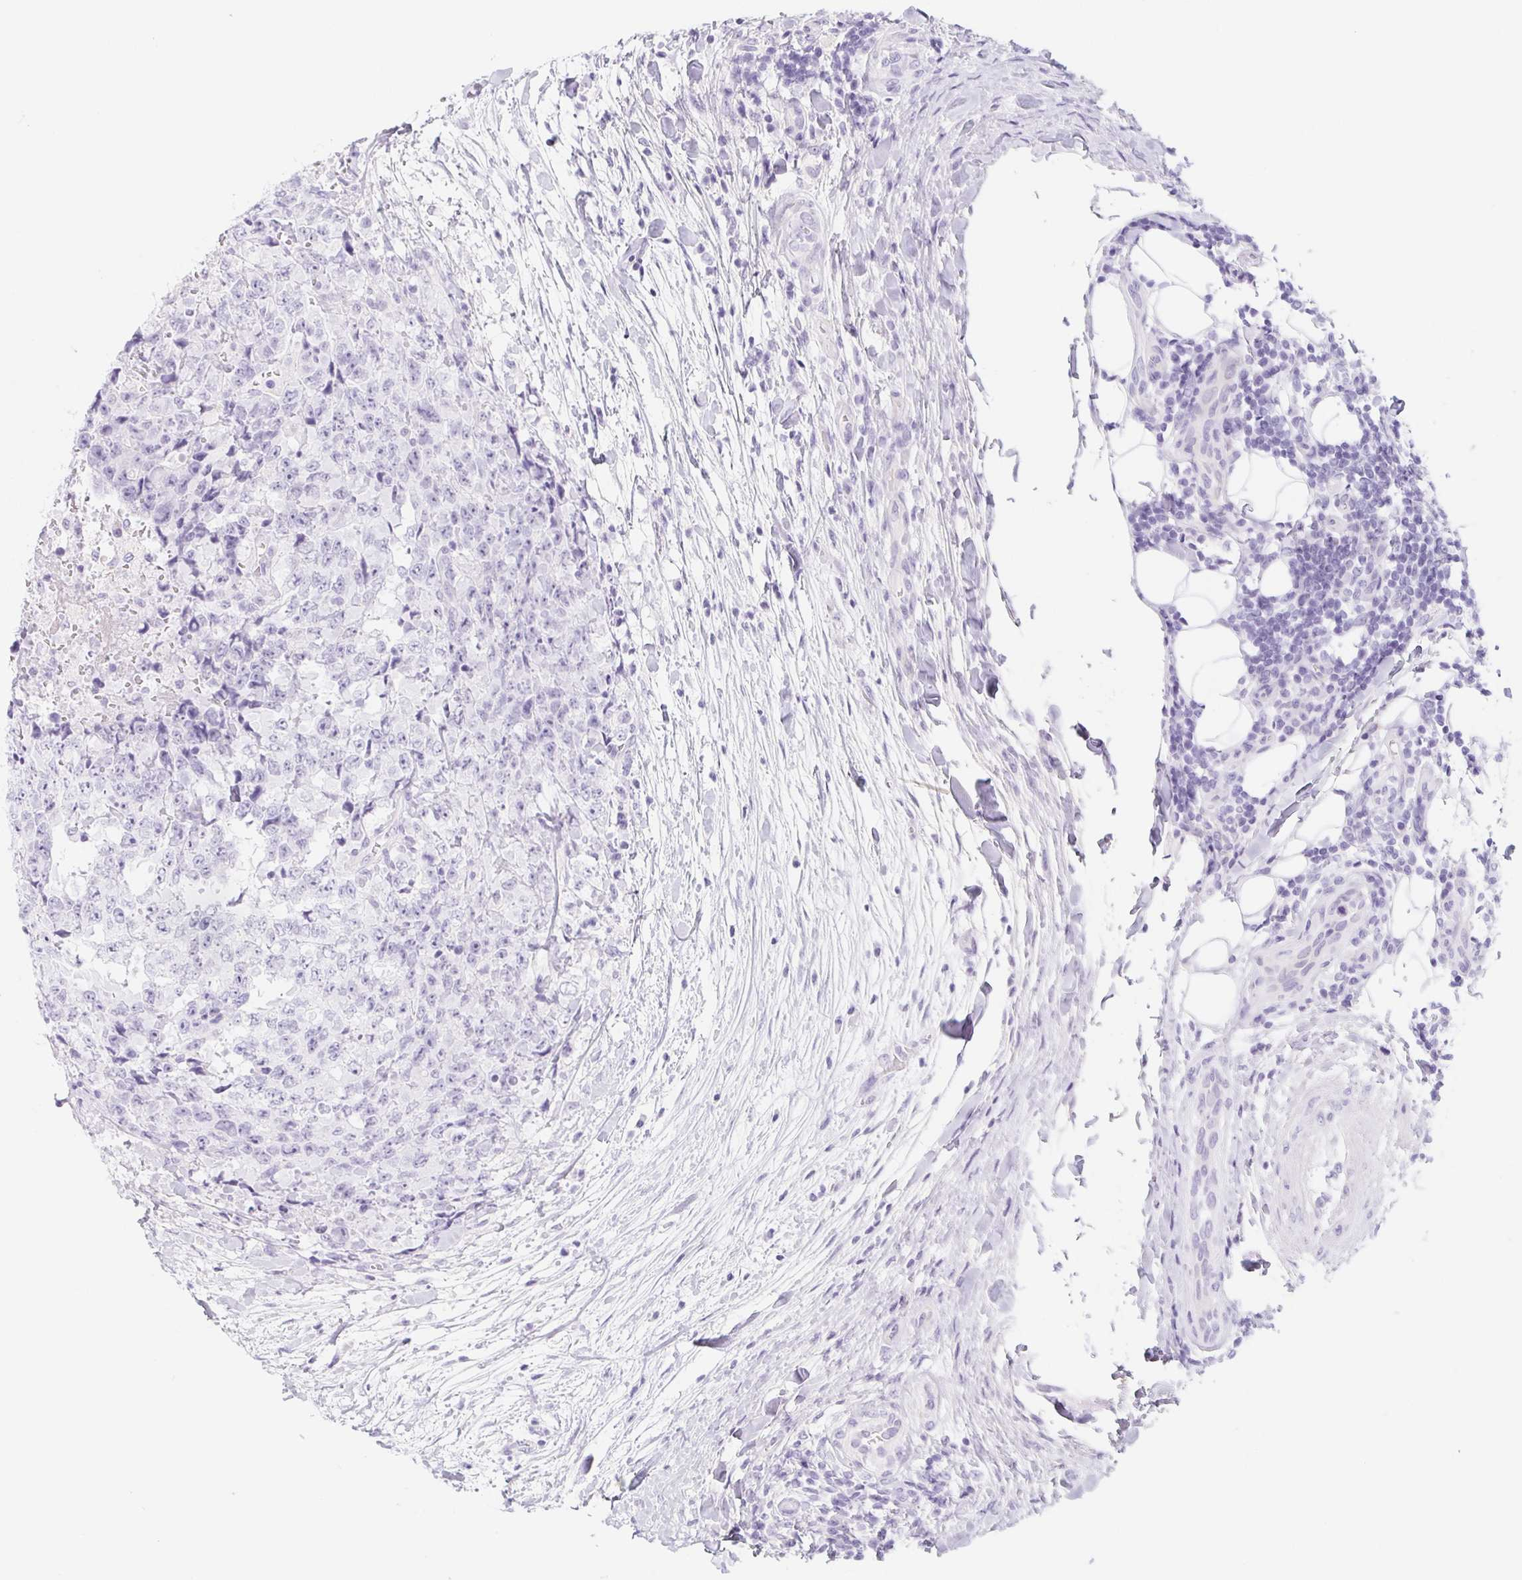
{"staining": {"intensity": "negative", "quantity": "none", "location": "none"}, "tissue": "testis cancer", "cell_type": "Tumor cells", "image_type": "cancer", "snomed": [{"axis": "morphology", "description": "Carcinoma, Embryonal, NOS"}, {"axis": "topography", "description": "Testis"}], "caption": "This is an IHC photomicrograph of human testis embryonal carcinoma. There is no expression in tumor cells.", "gene": "CYP21A2", "patient": {"sex": "male", "age": 24}}